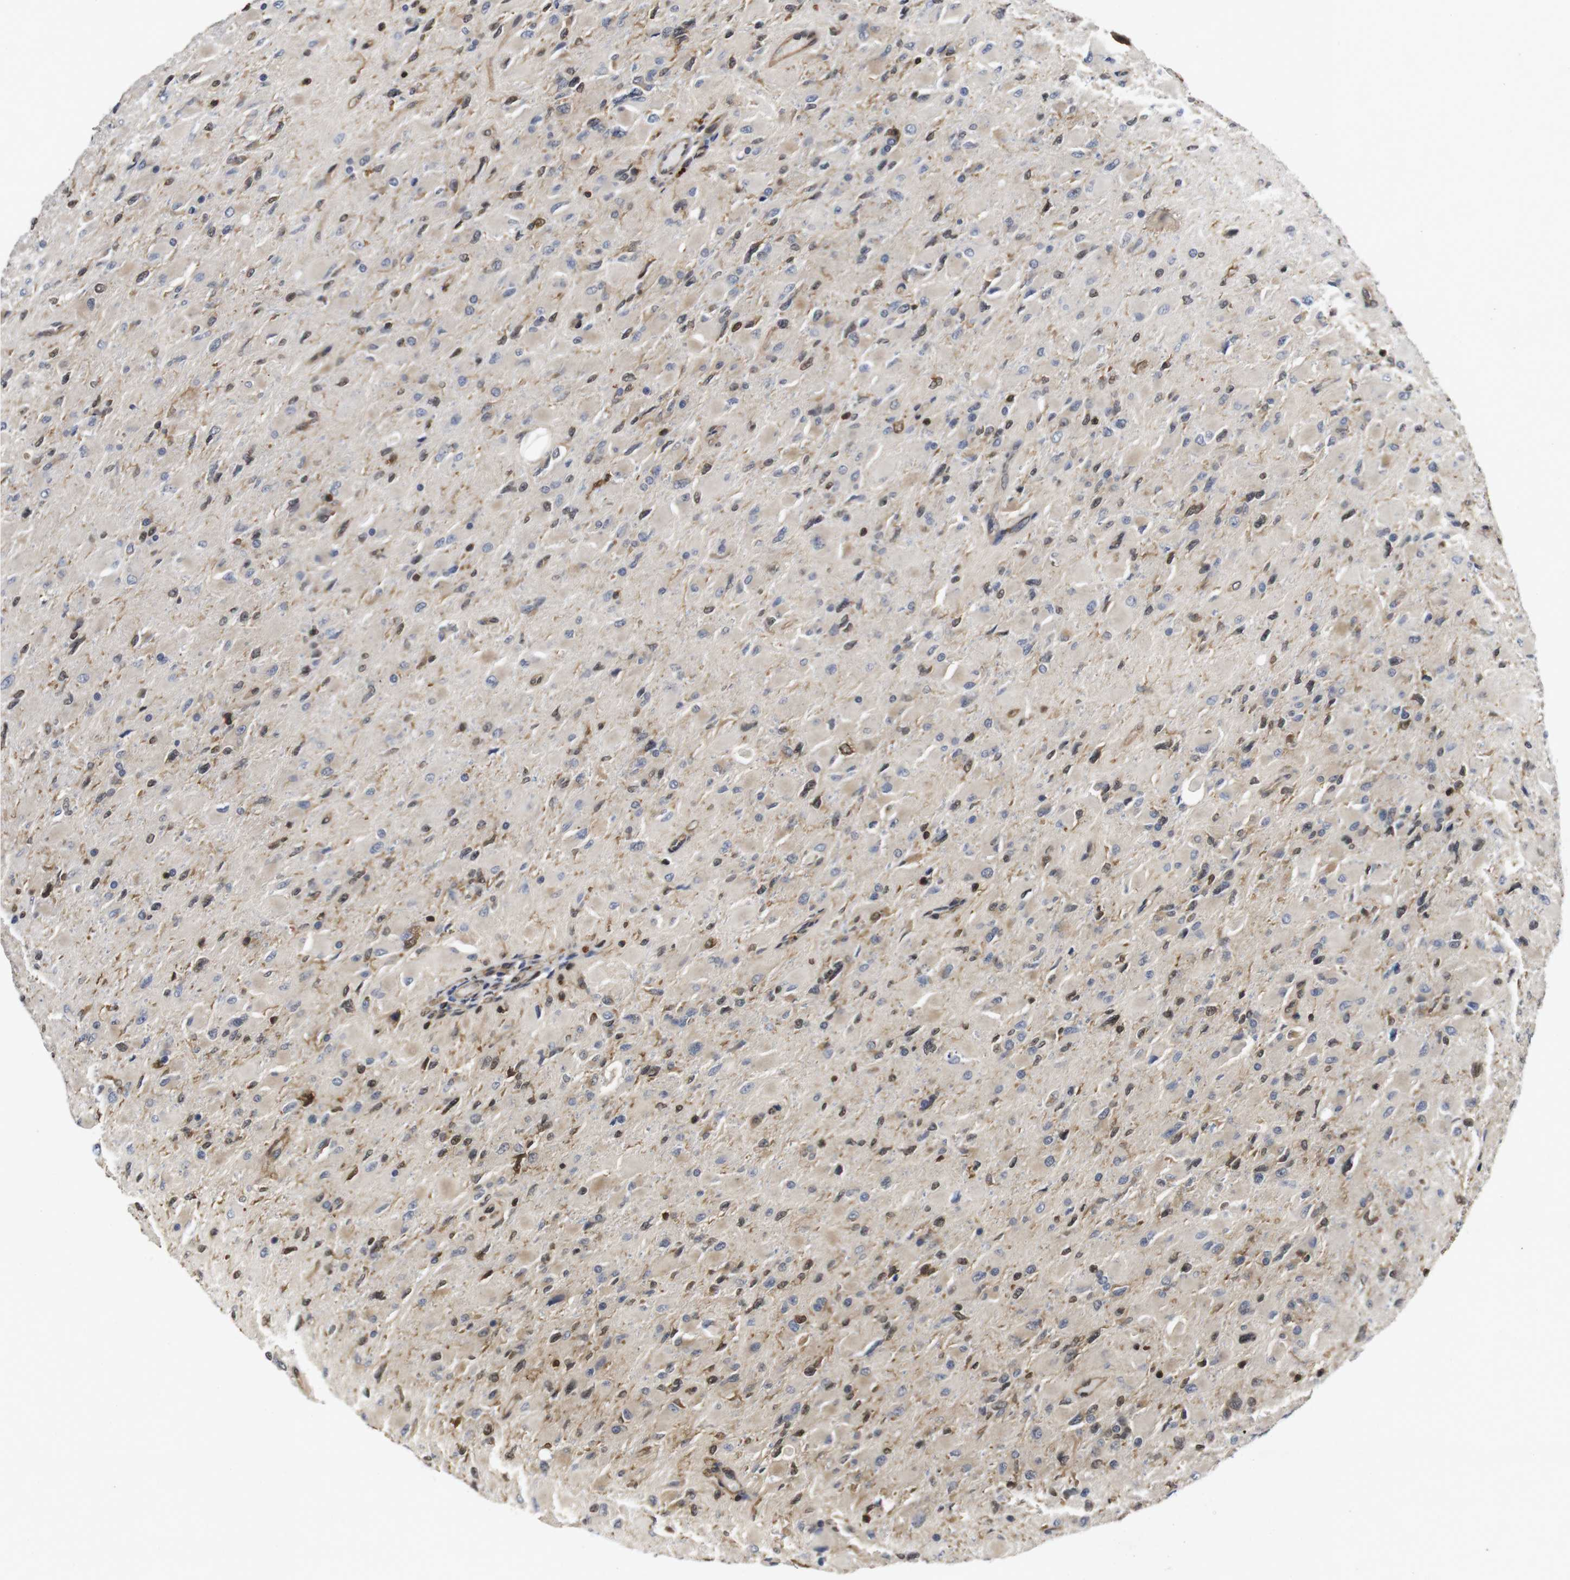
{"staining": {"intensity": "moderate", "quantity": "<25%", "location": "cytoplasmic/membranous,nuclear"}, "tissue": "glioma", "cell_type": "Tumor cells", "image_type": "cancer", "snomed": [{"axis": "morphology", "description": "Glioma, malignant, High grade"}, {"axis": "topography", "description": "Cerebral cortex"}], "caption": "Immunohistochemistry (IHC) (DAB) staining of human high-grade glioma (malignant) demonstrates moderate cytoplasmic/membranous and nuclear protein positivity in about <25% of tumor cells.", "gene": "SUMO3", "patient": {"sex": "female", "age": 36}}